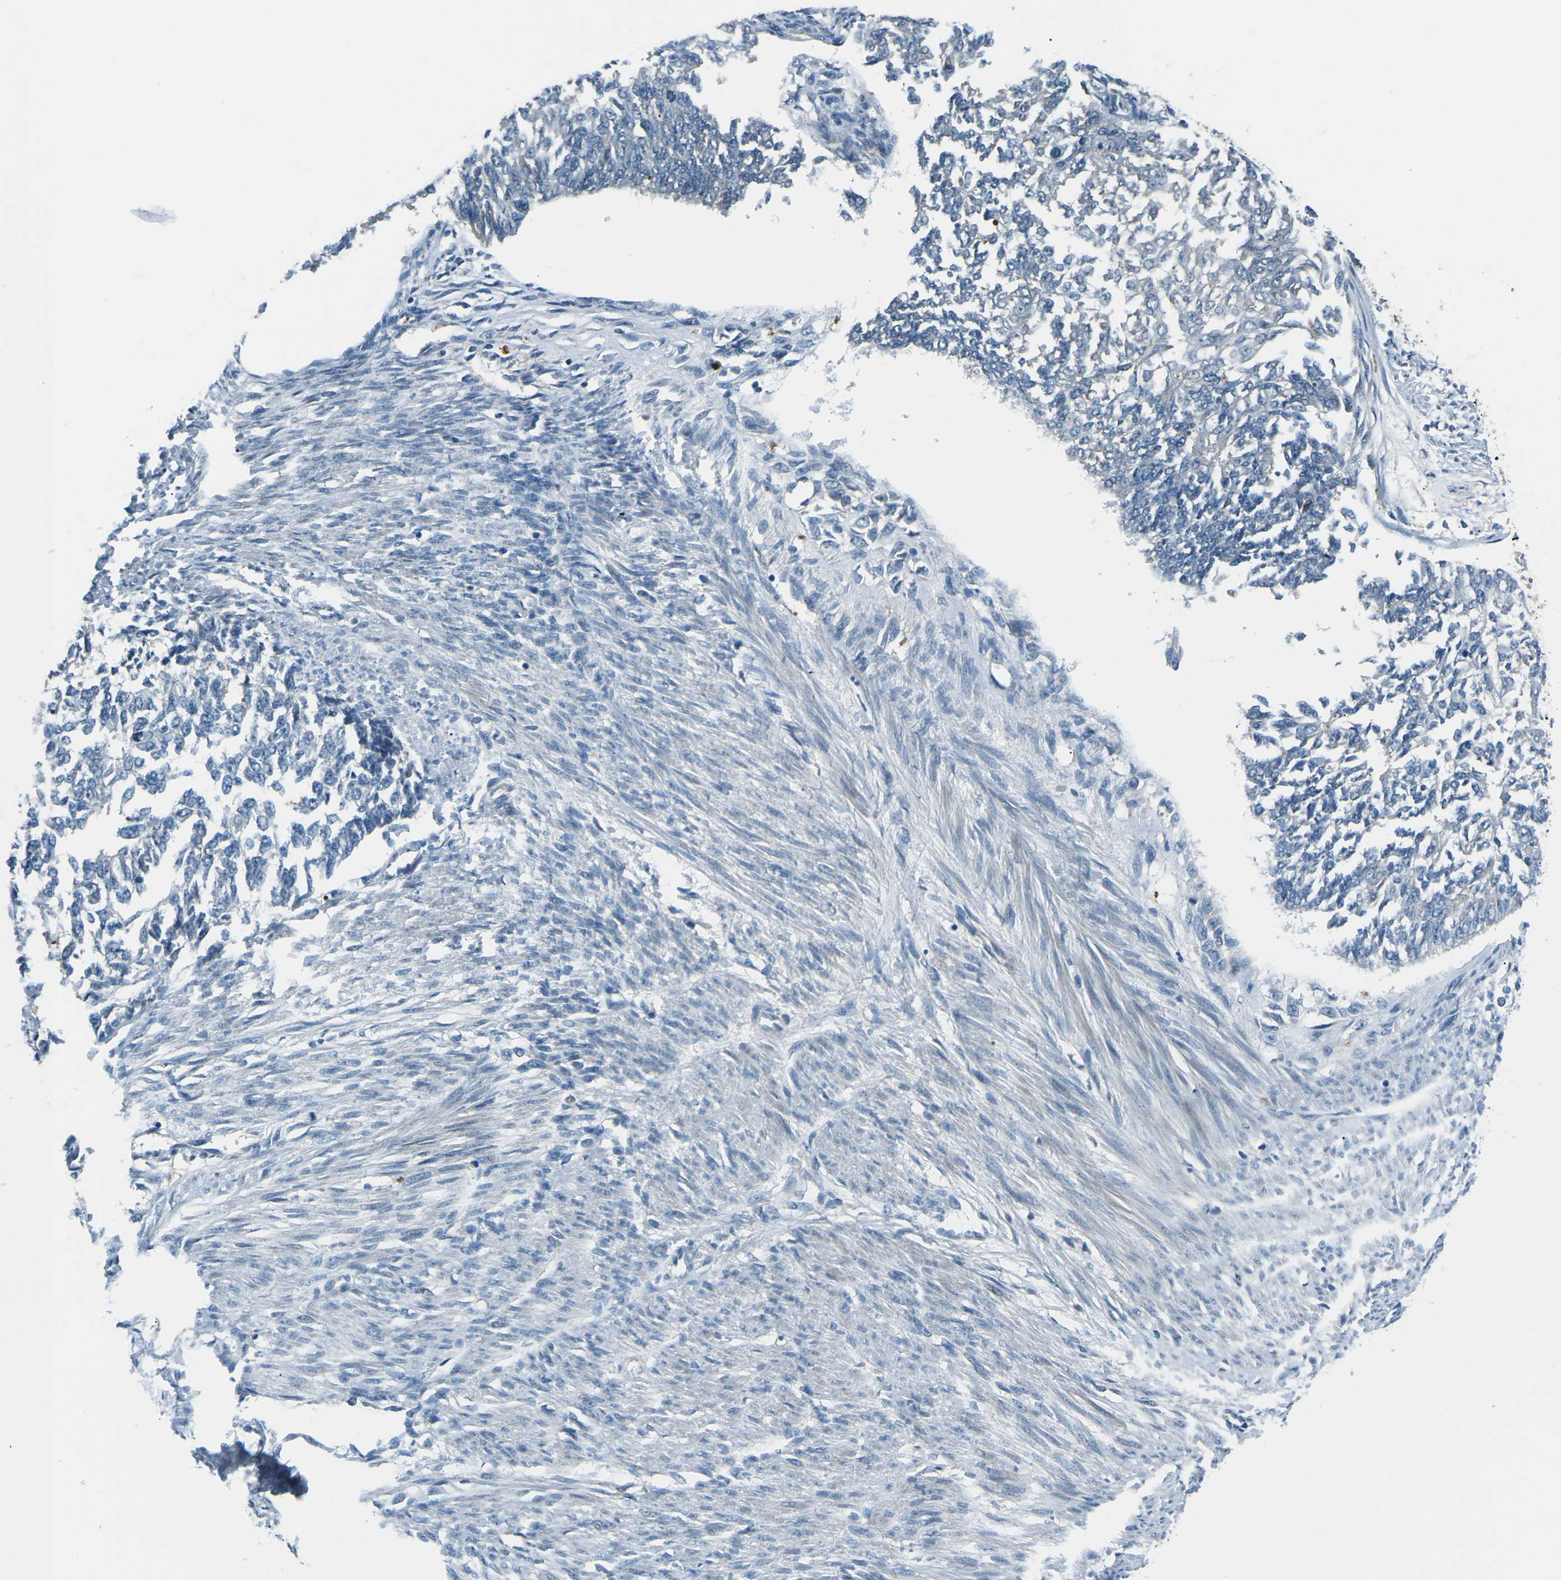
{"staining": {"intensity": "negative", "quantity": "none", "location": "none"}, "tissue": "endometrial cancer", "cell_type": "Tumor cells", "image_type": "cancer", "snomed": [{"axis": "morphology", "description": "Adenocarcinoma, NOS"}, {"axis": "topography", "description": "Endometrium"}], "caption": "Image shows no protein staining in tumor cells of endometrial cancer tissue. (DAB (3,3'-diaminobenzidine) immunohistochemistry, high magnification).", "gene": "AFAP1", "patient": {"sex": "female", "age": 32}}